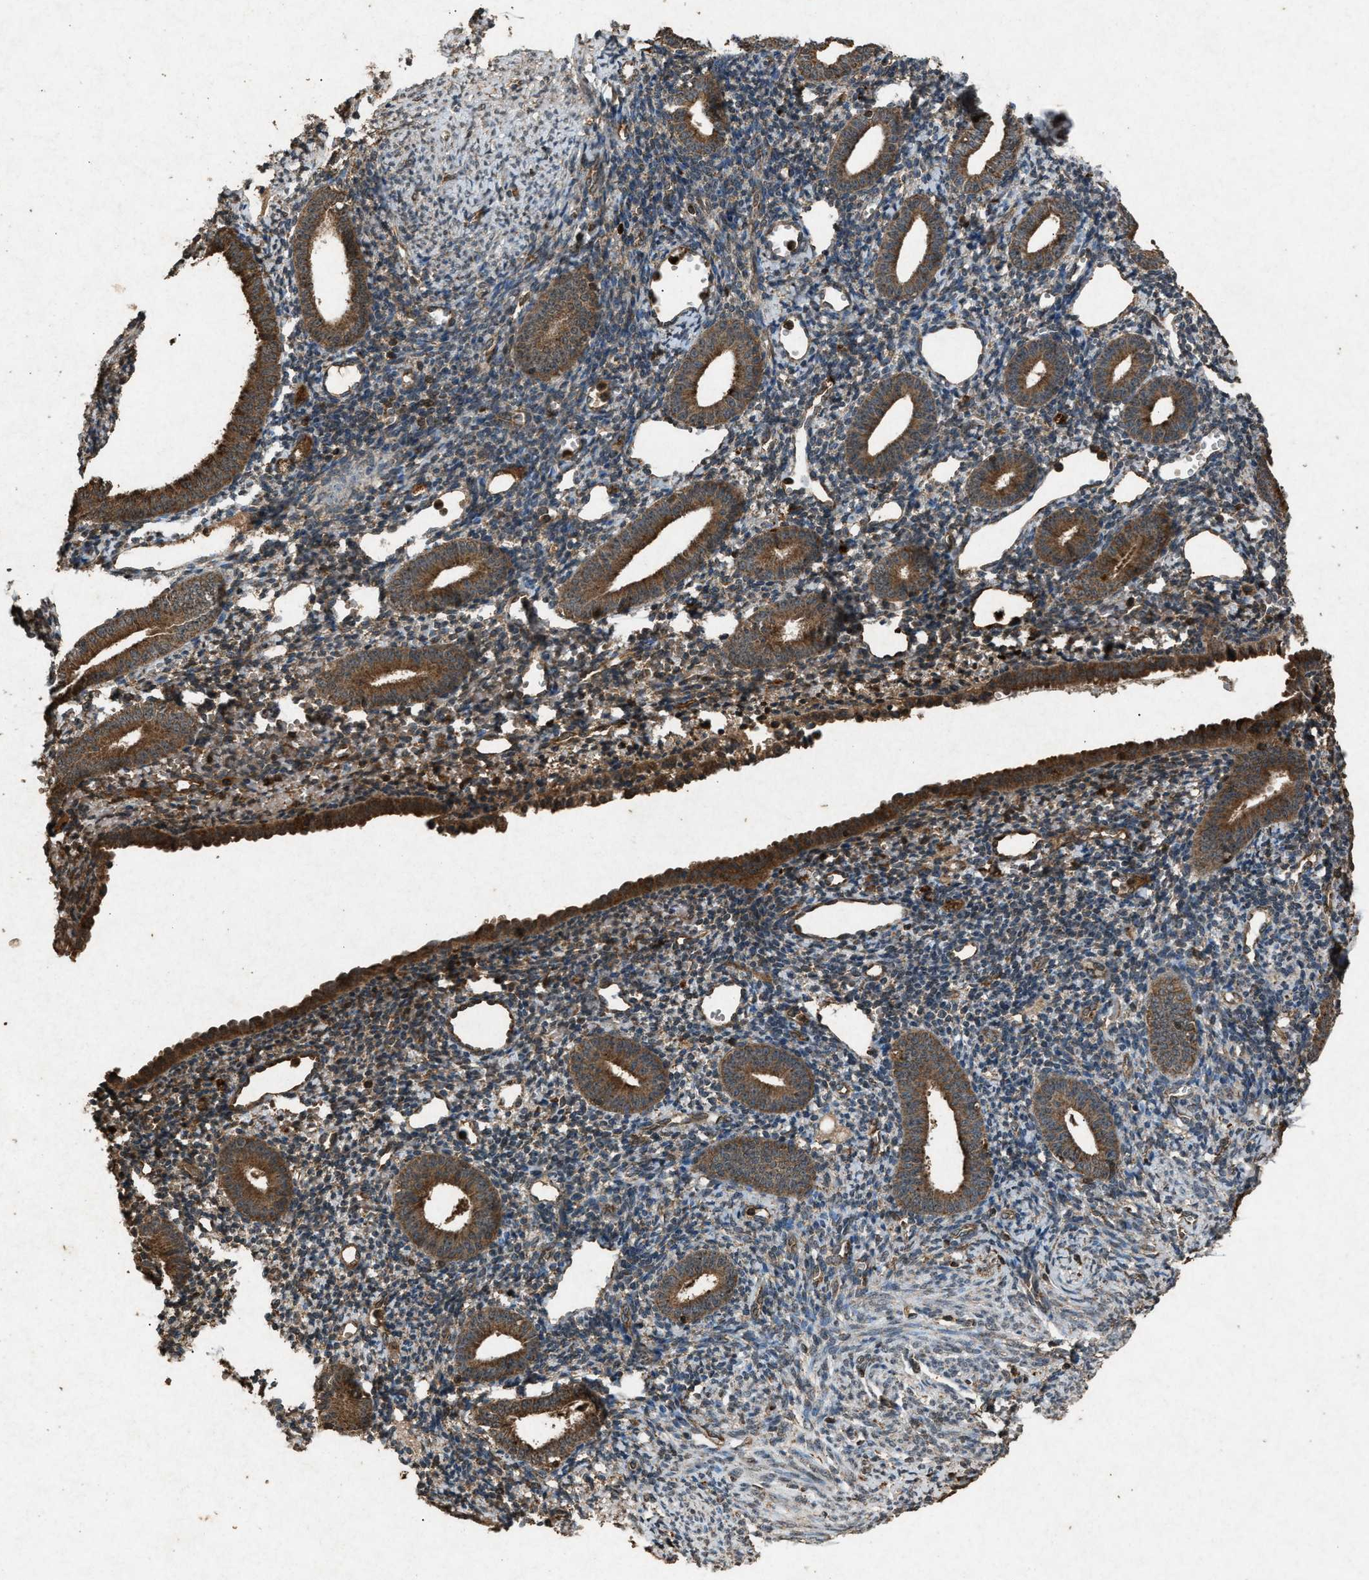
{"staining": {"intensity": "moderate", "quantity": "25%-75%", "location": "nuclear"}, "tissue": "endometrium", "cell_type": "Cells in endometrial stroma", "image_type": "normal", "snomed": [{"axis": "morphology", "description": "Normal tissue, NOS"}, {"axis": "topography", "description": "Endometrium"}], "caption": "The histopathology image exhibits a brown stain indicating the presence of a protein in the nuclear of cells in endometrial stroma in endometrium. The protein of interest is stained brown, and the nuclei are stained in blue (DAB (3,3'-diaminobenzidine) IHC with brightfield microscopy, high magnification).", "gene": "OAS1", "patient": {"sex": "female", "age": 50}}